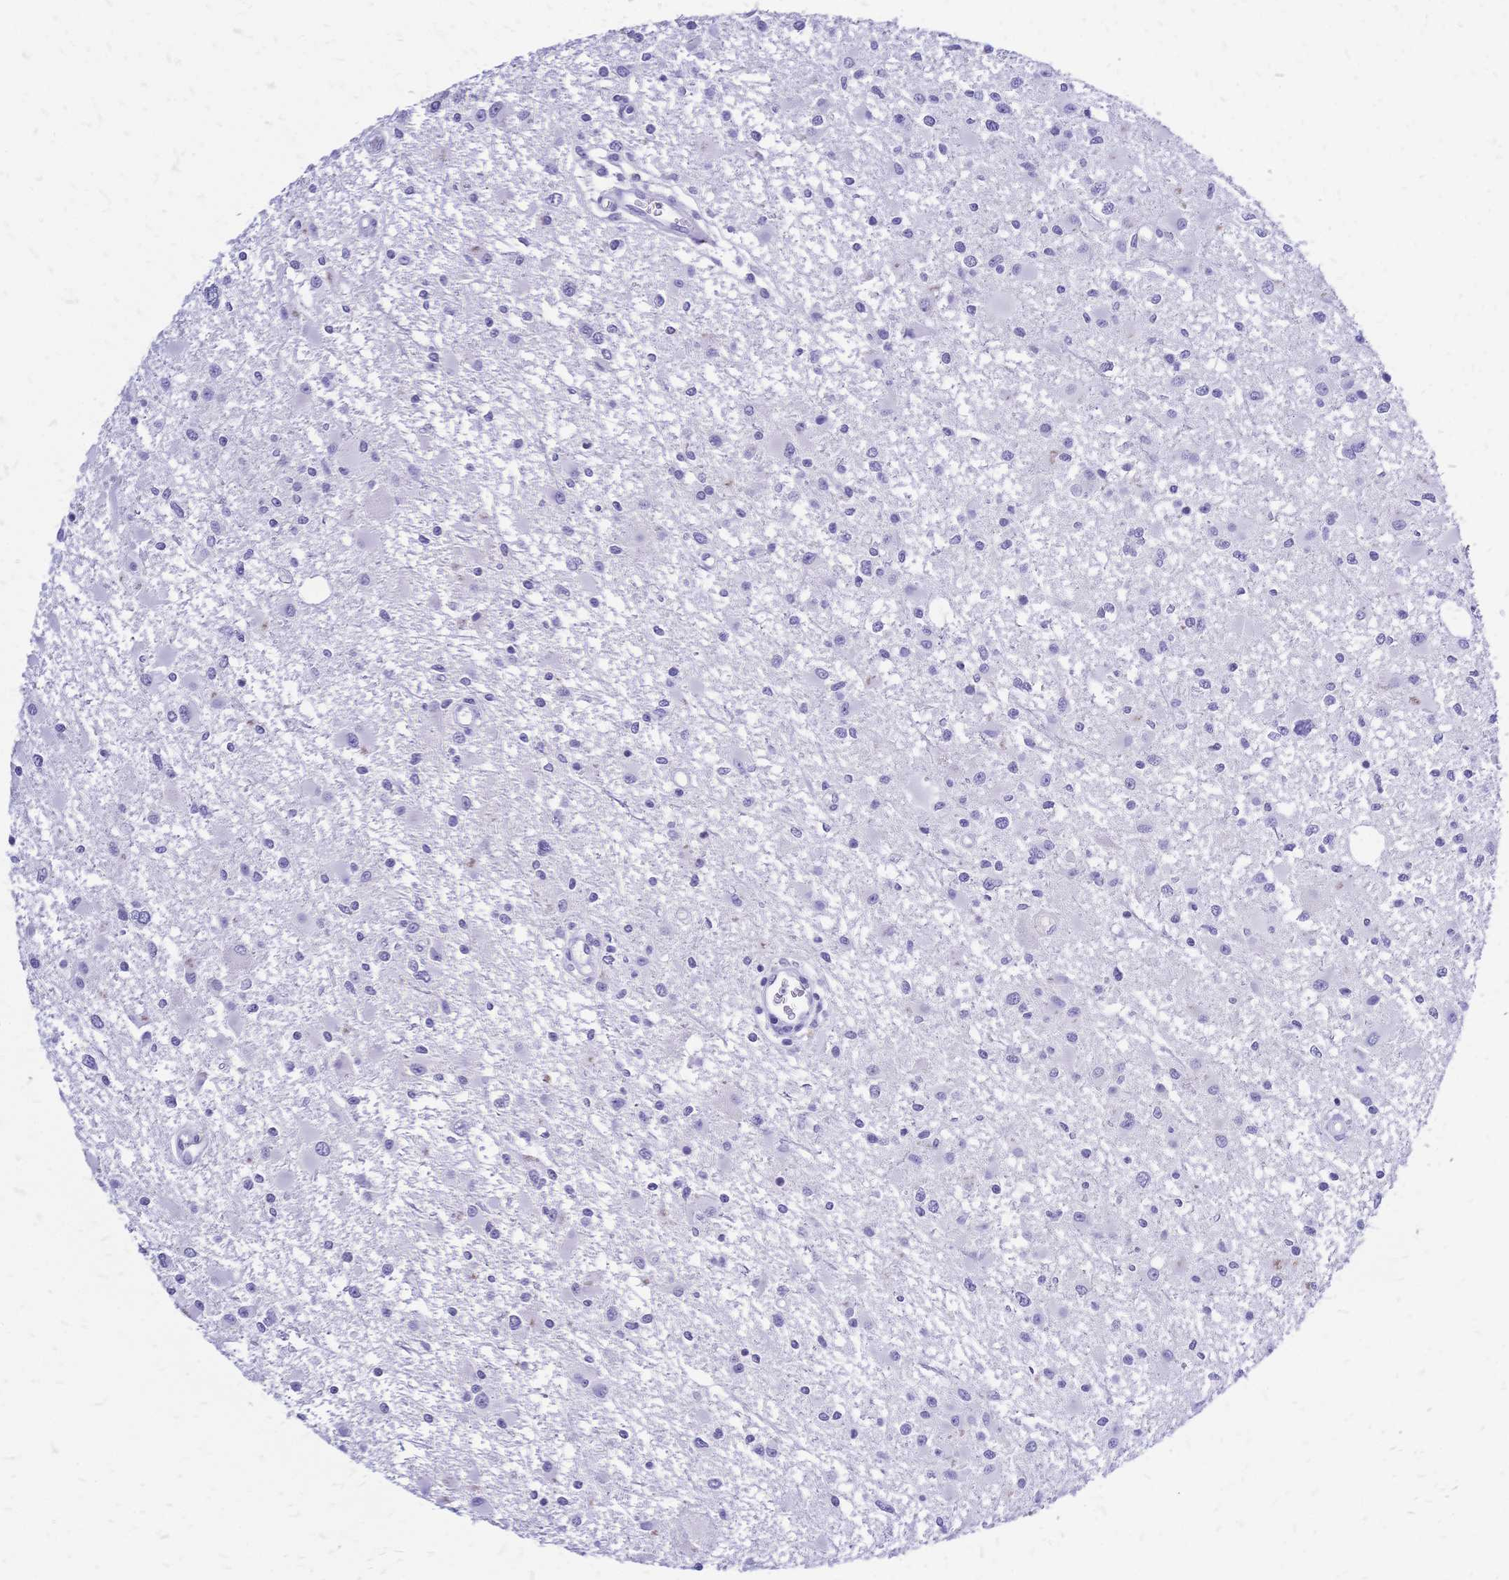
{"staining": {"intensity": "negative", "quantity": "none", "location": "none"}, "tissue": "glioma", "cell_type": "Tumor cells", "image_type": "cancer", "snomed": [{"axis": "morphology", "description": "Glioma, malignant, High grade"}, {"axis": "topography", "description": "Brain"}], "caption": "The immunohistochemistry (IHC) micrograph has no significant expression in tumor cells of glioma tissue.", "gene": "FA2H", "patient": {"sex": "male", "age": 54}}